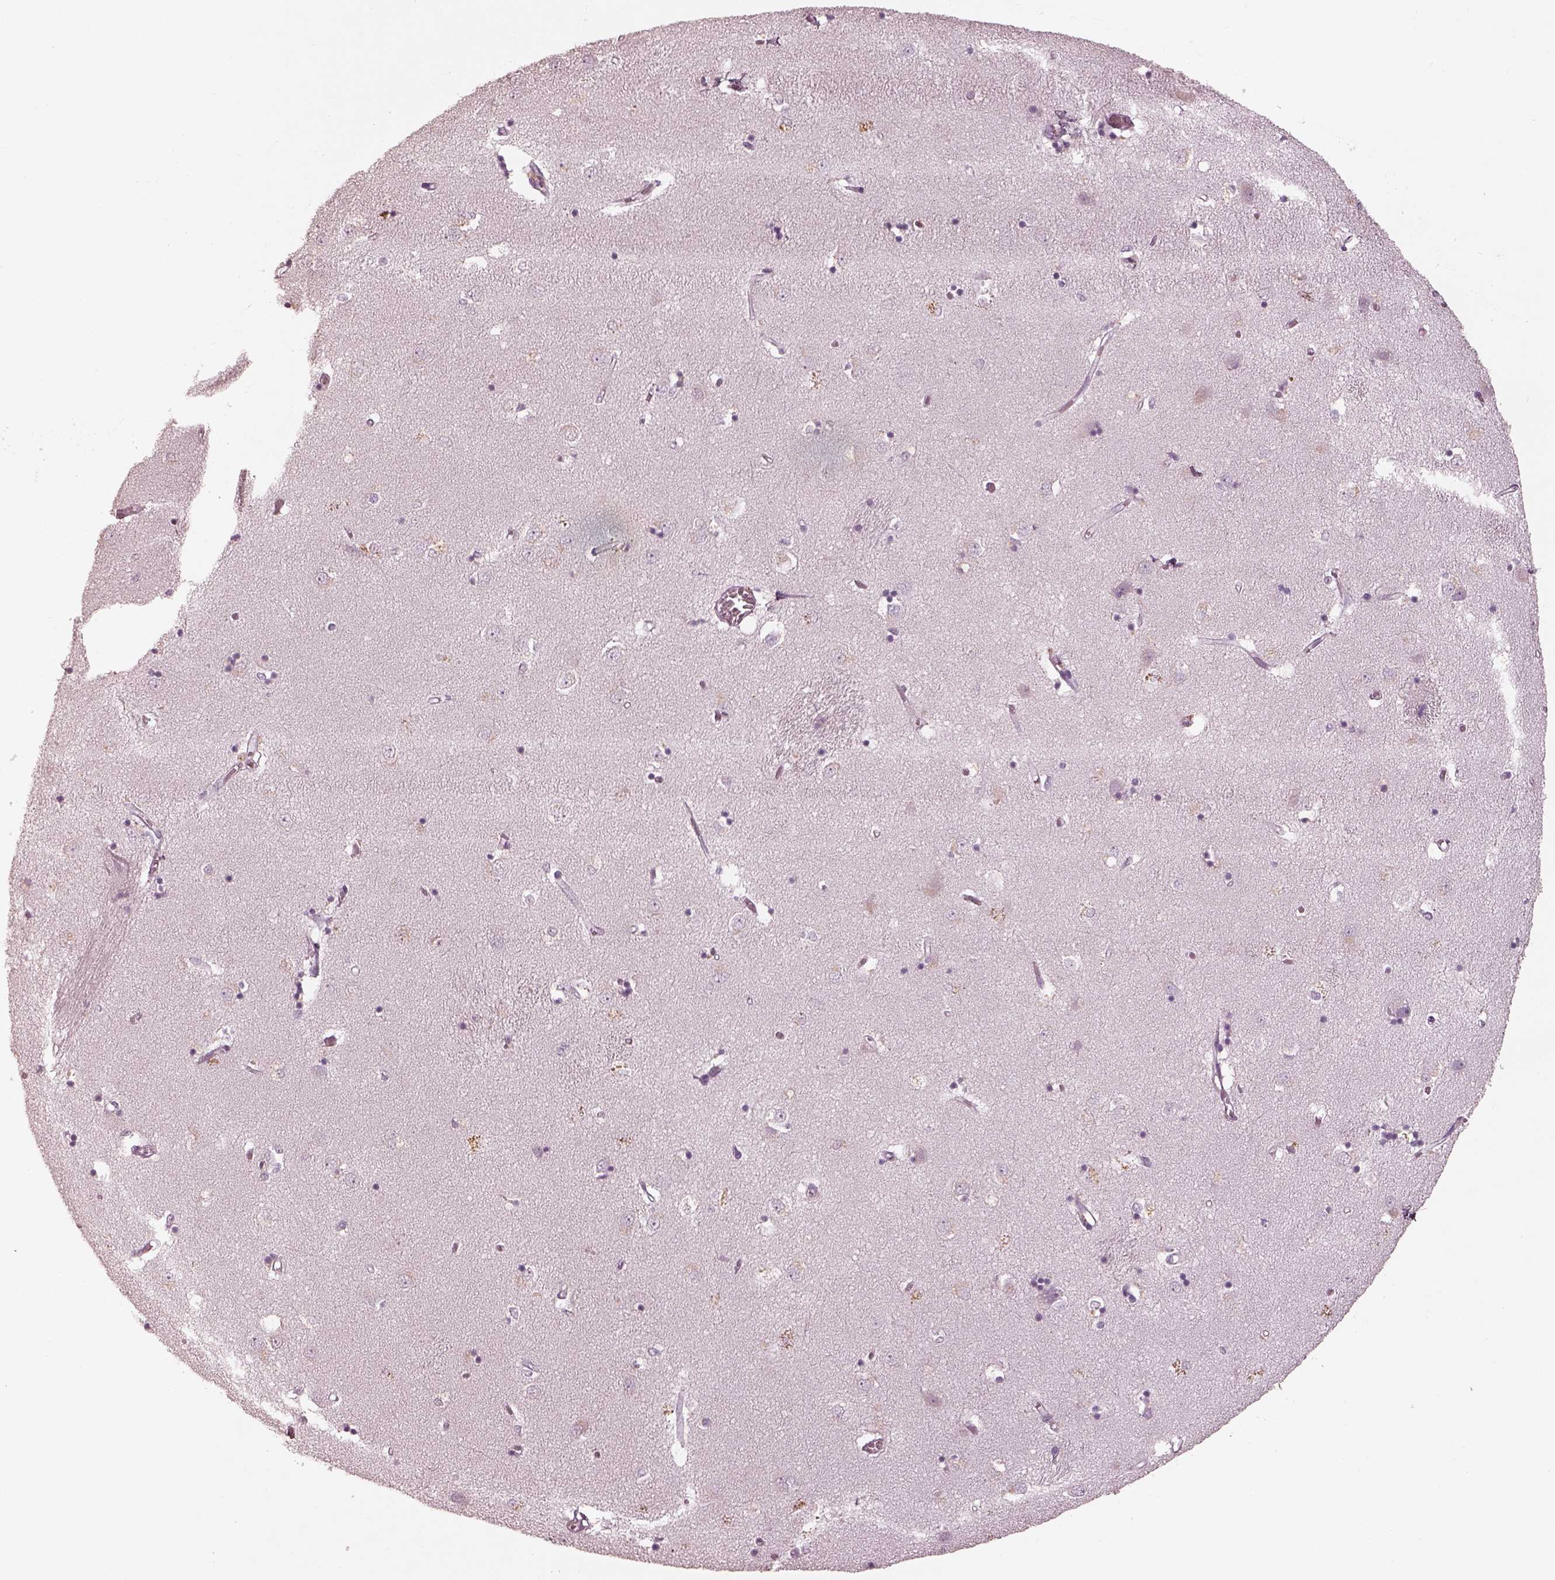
{"staining": {"intensity": "negative", "quantity": "none", "location": "none"}, "tissue": "caudate", "cell_type": "Glial cells", "image_type": "normal", "snomed": [{"axis": "morphology", "description": "Normal tissue, NOS"}, {"axis": "topography", "description": "Lateral ventricle wall"}], "caption": "The photomicrograph displays no significant expression in glial cells of caudate.", "gene": "SPATA6L", "patient": {"sex": "male", "age": 54}}